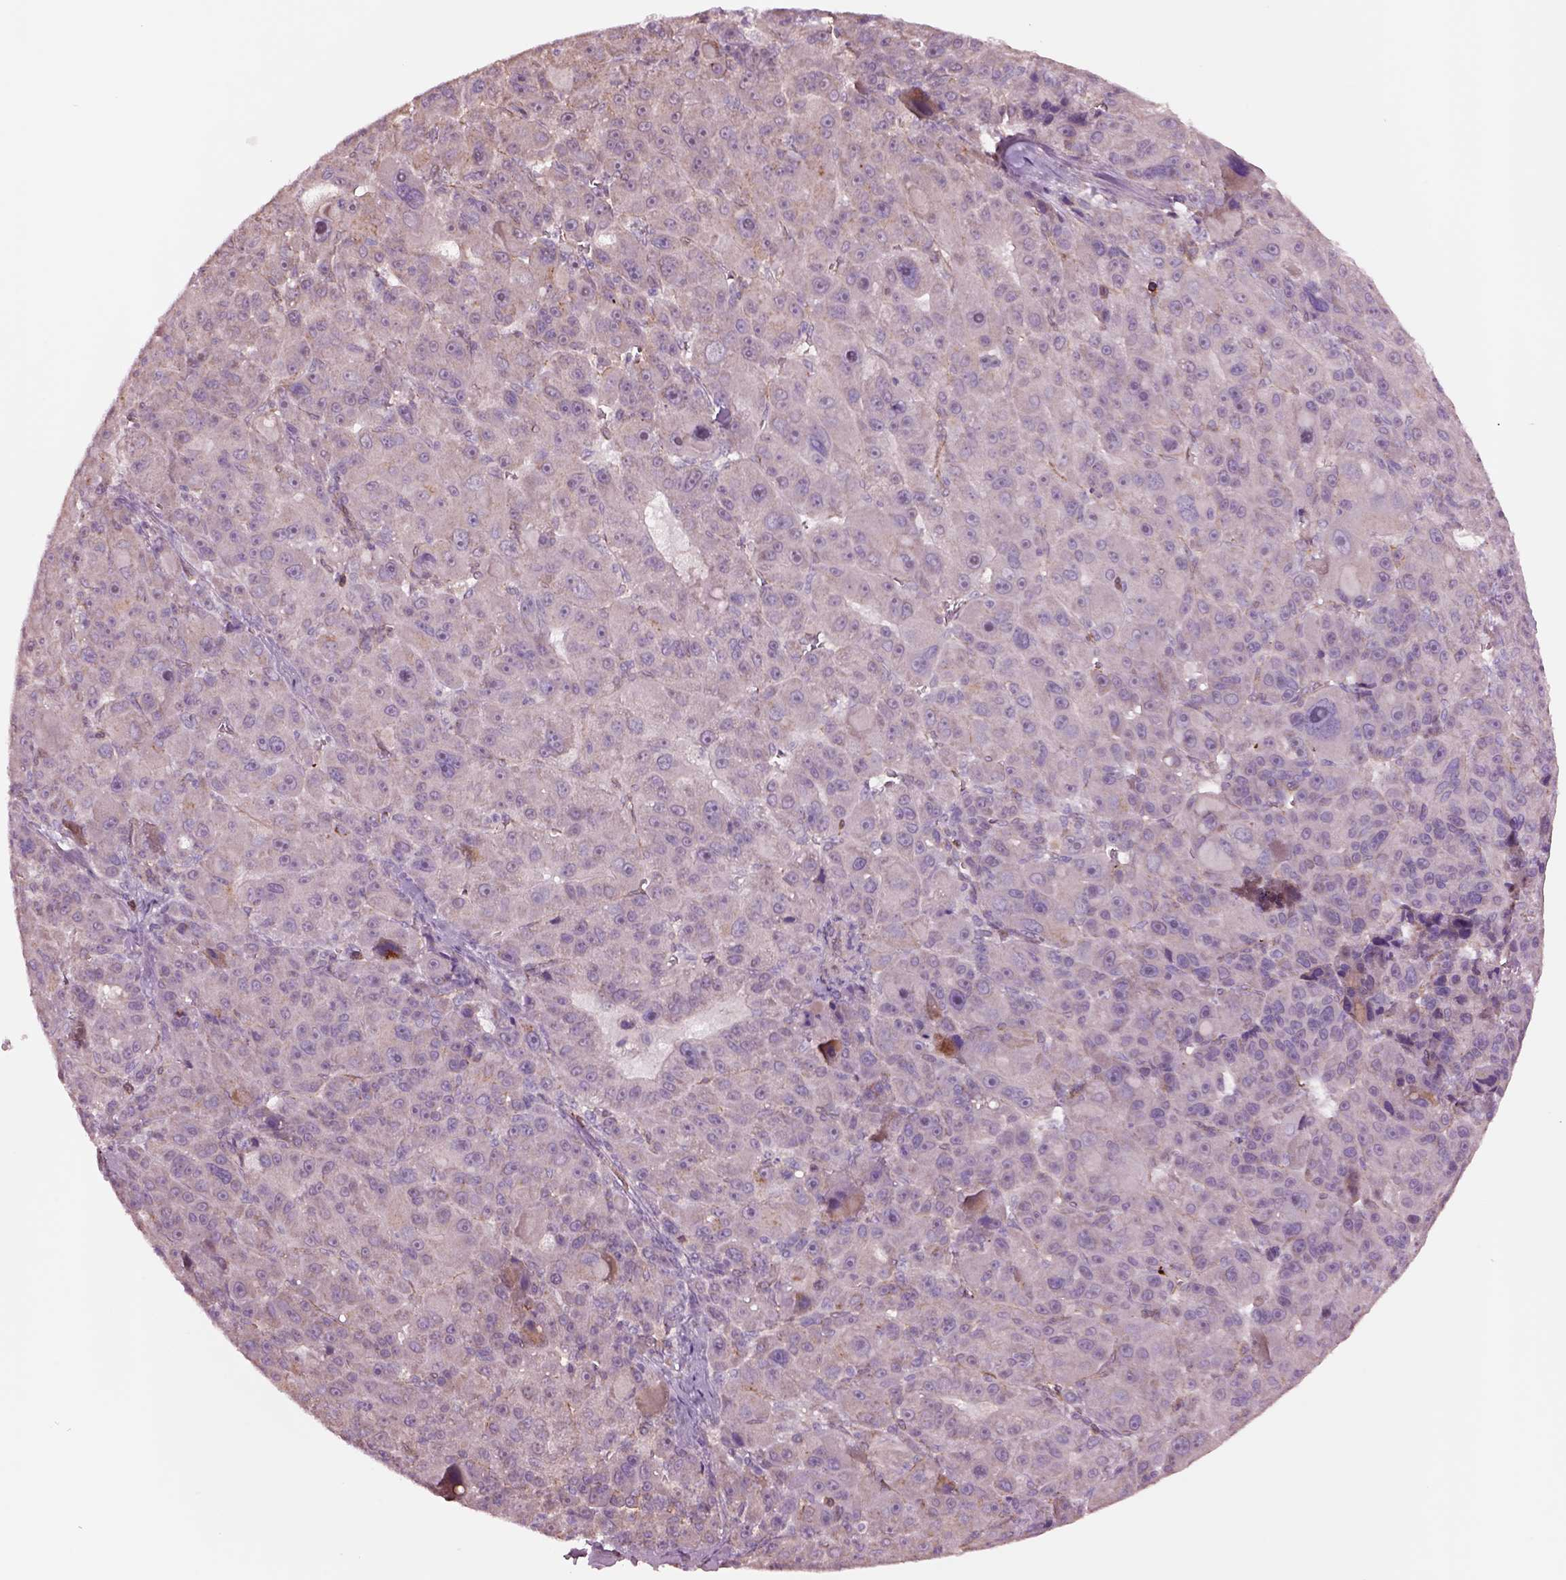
{"staining": {"intensity": "negative", "quantity": "none", "location": "none"}, "tissue": "liver cancer", "cell_type": "Tumor cells", "image_type": "cancer", "snomed": [{"axis": "morphology", "description": "Carcinoma, Hepatocellular, NOS"}, {"axis": "topography", "description": "Liver"}], "caption": "This micrograph is of liver cancer (hepatocellular carcinoma) stained with IHC to label a protein in brown with the nuclei are counter-stained blue. There is no positivity in tumor cells.", "gene": "HTR1B", "patient": {"sex": "male", "age": 76}}